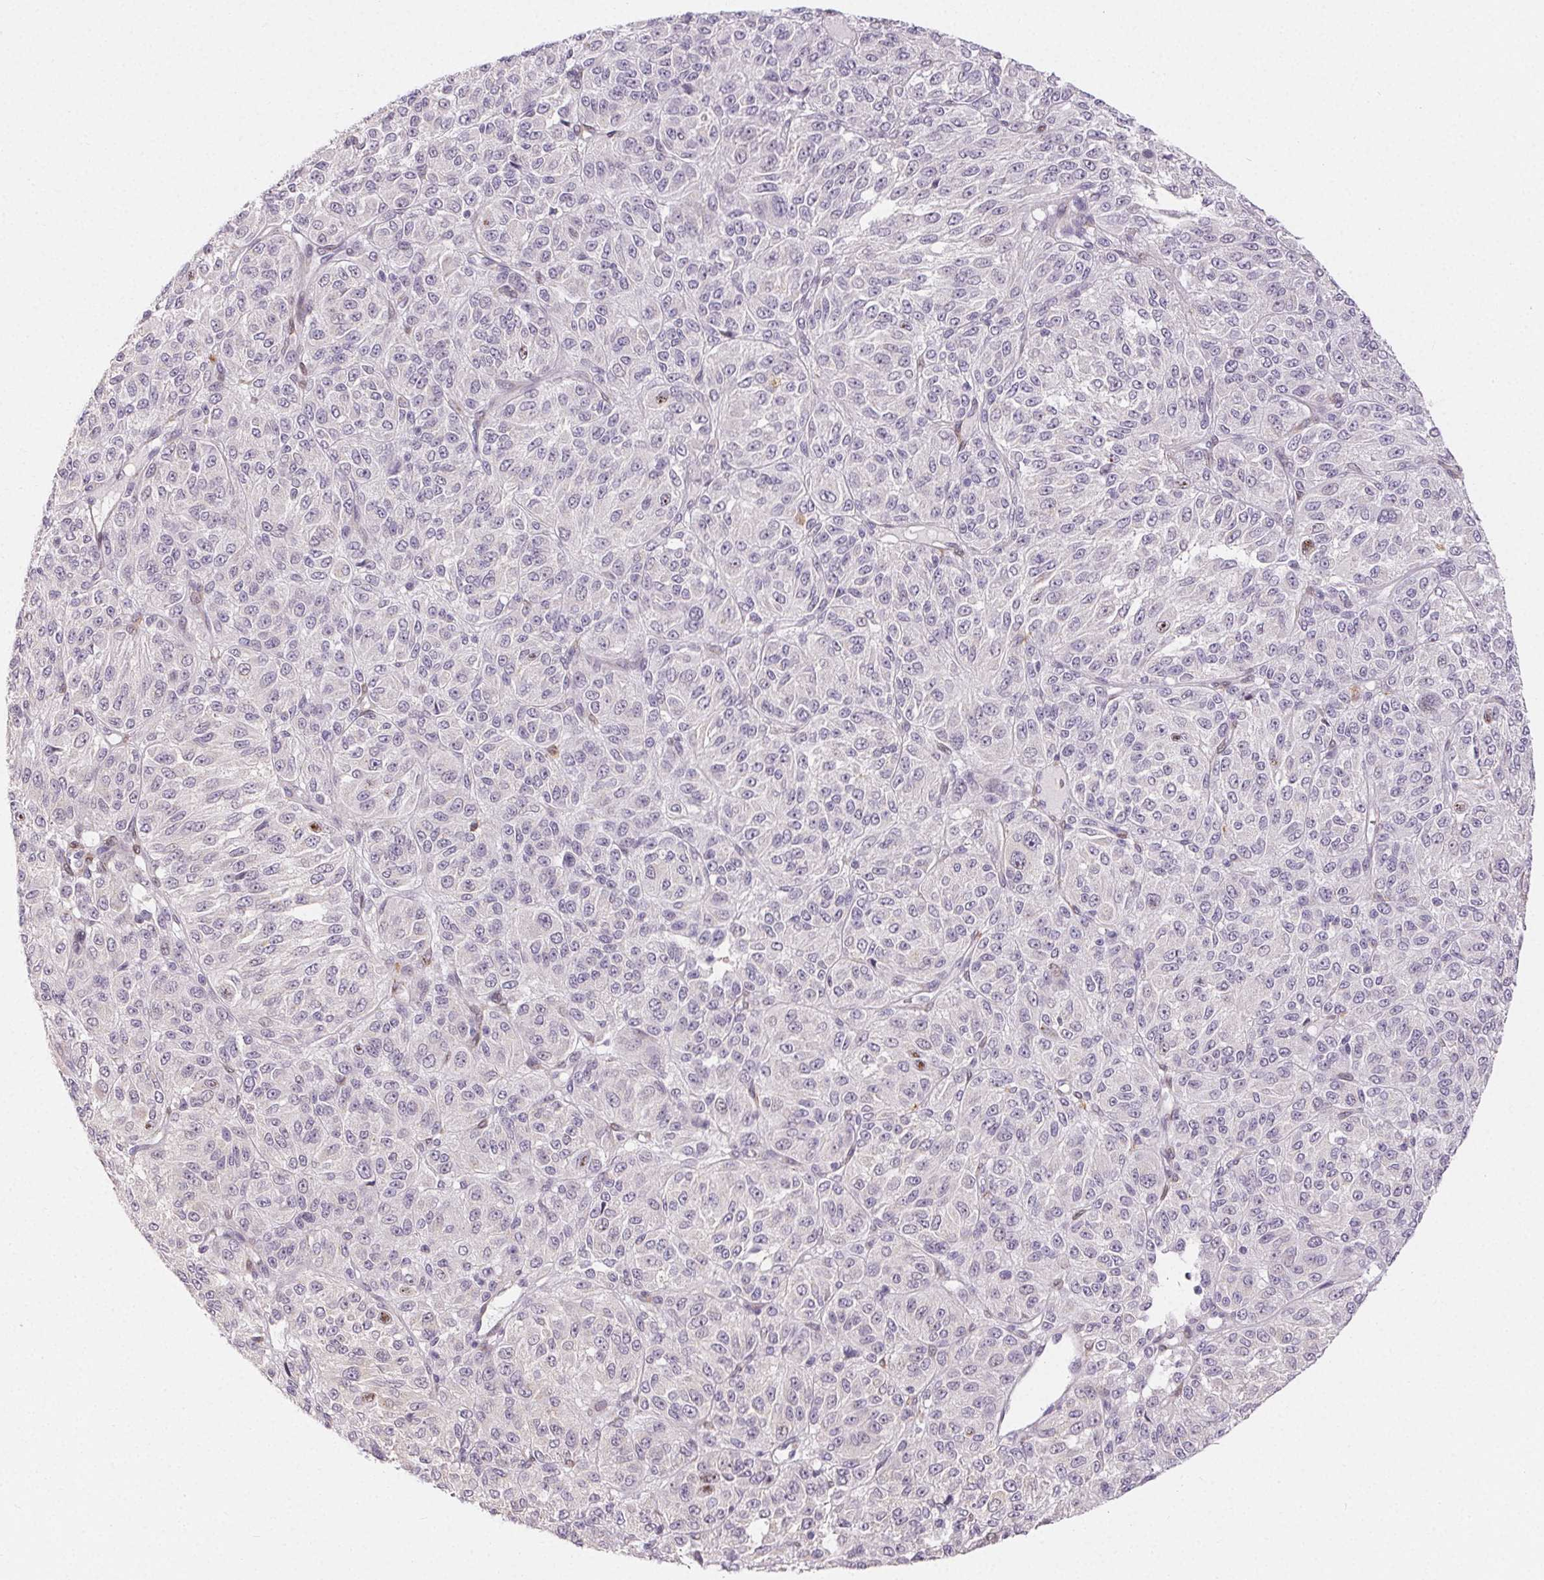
{"staining": {"intensity": "negative", "quantity": "none", "location": "none"}, "tissue": "melanoma", "cell_type": "Tumor cells", "image_type": "cancer", "snomed": [{"axis": "morphology", "description": "Malignant melanoma, Metastatic site"}, {"axis": "topography", "description": "Brain"}], "caption": "Immunohistochemistry photomicrograph of neoplastic tissue: human melanoma stained with DAB (3,3'-diaminobenzidine) displays no significant protein positivity in tumor cells.", "gene": "RPGRIP1", "patient": {"sex": "female", "age": 56}}